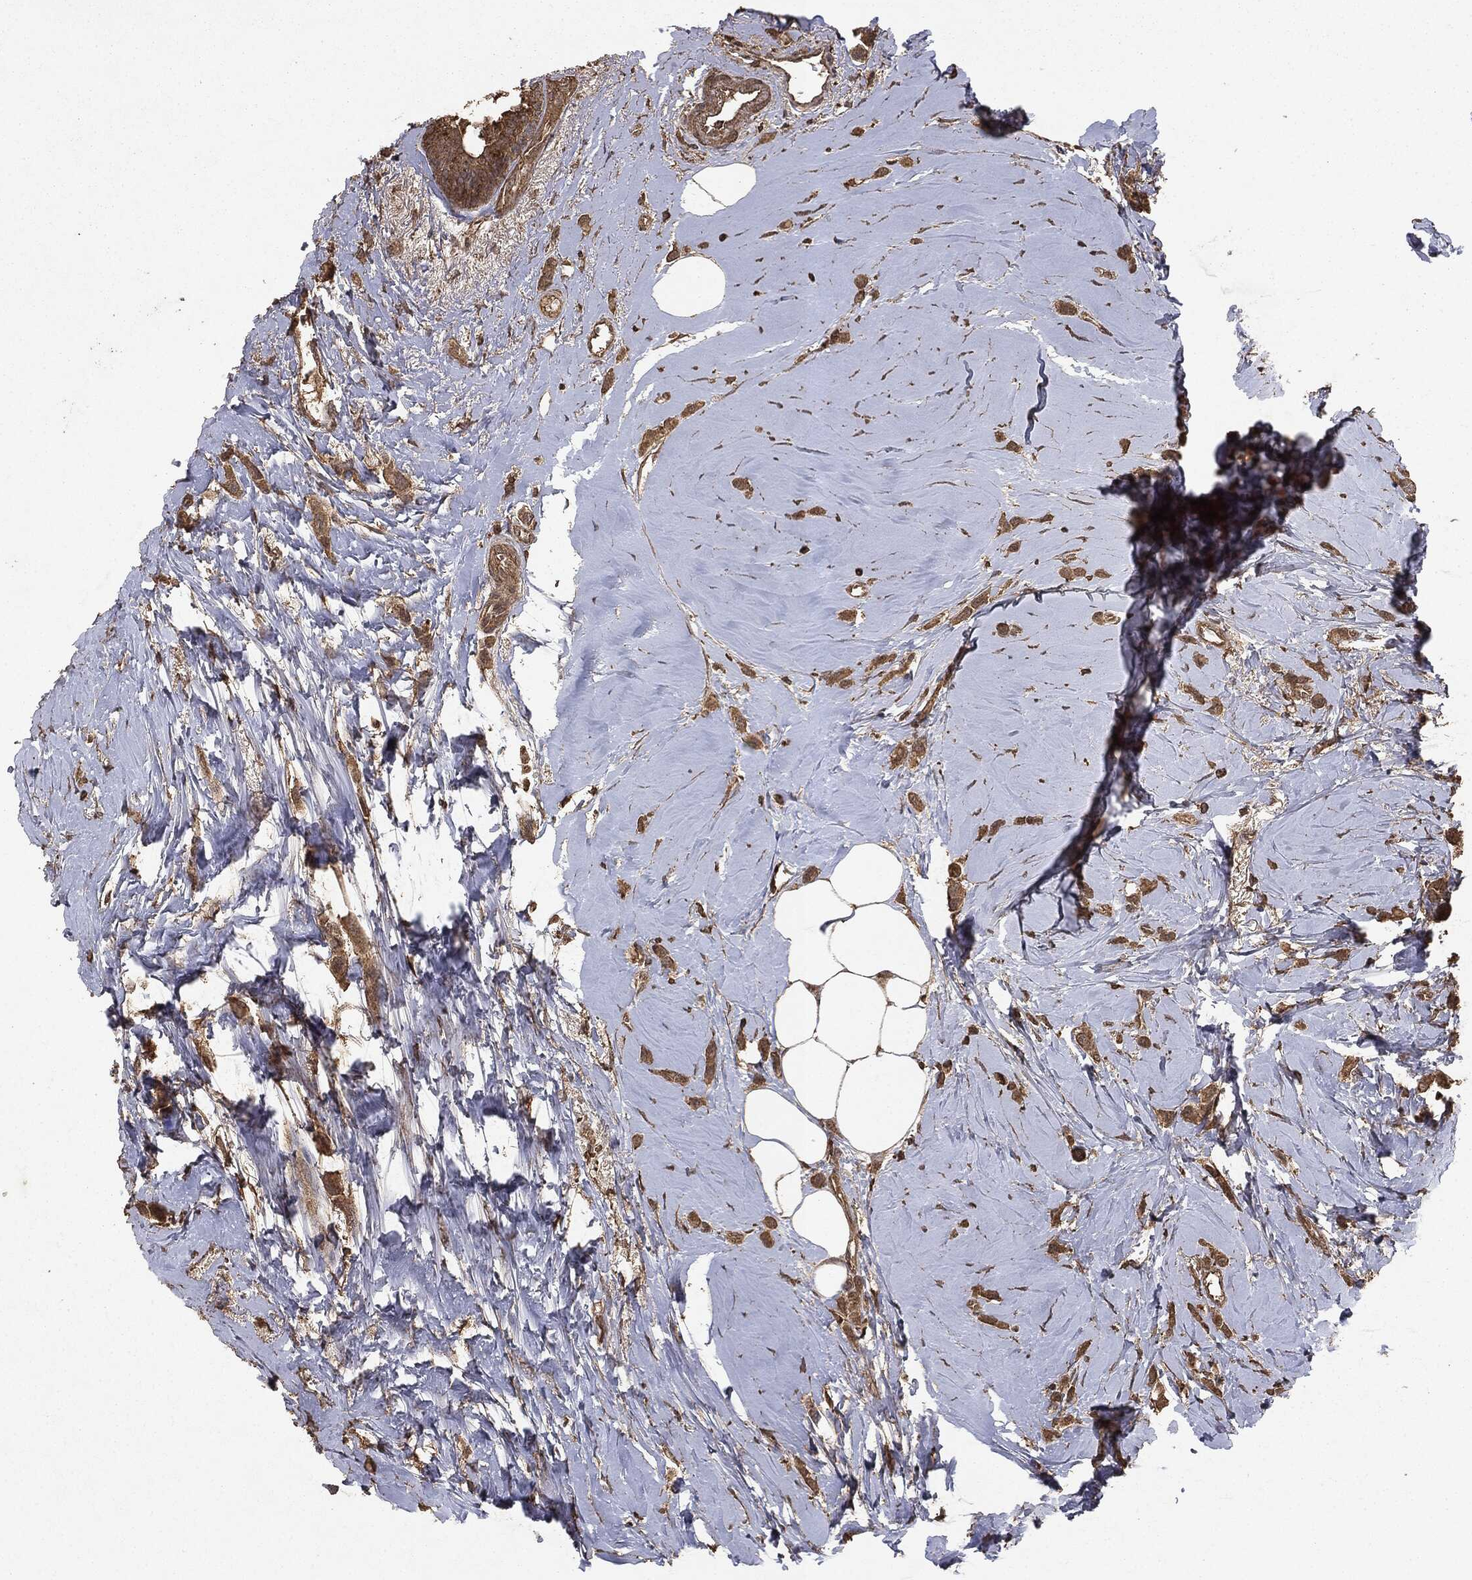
{"staining": {"intensity": "moderate", "quantity": ">75%", "location": "cytoplasmic/membranous"}, "tissue": "breast cancer", "cell_type": "Tumor cells", "image_type": "cancer", "snomed": [{"axis": "morphology", "description": "Lobular carcinoma"}, {"axis": "topography", "description": "Breast"}], "caption": "An image showing moderate cytoplasmic/membranous positivity in about >75% of tumor cells in lobular carcinoma (breast), as visualized by brown immunohistochemical staining.", "gene": "NME1", "patient": {"sex": "female", "age": 66}}